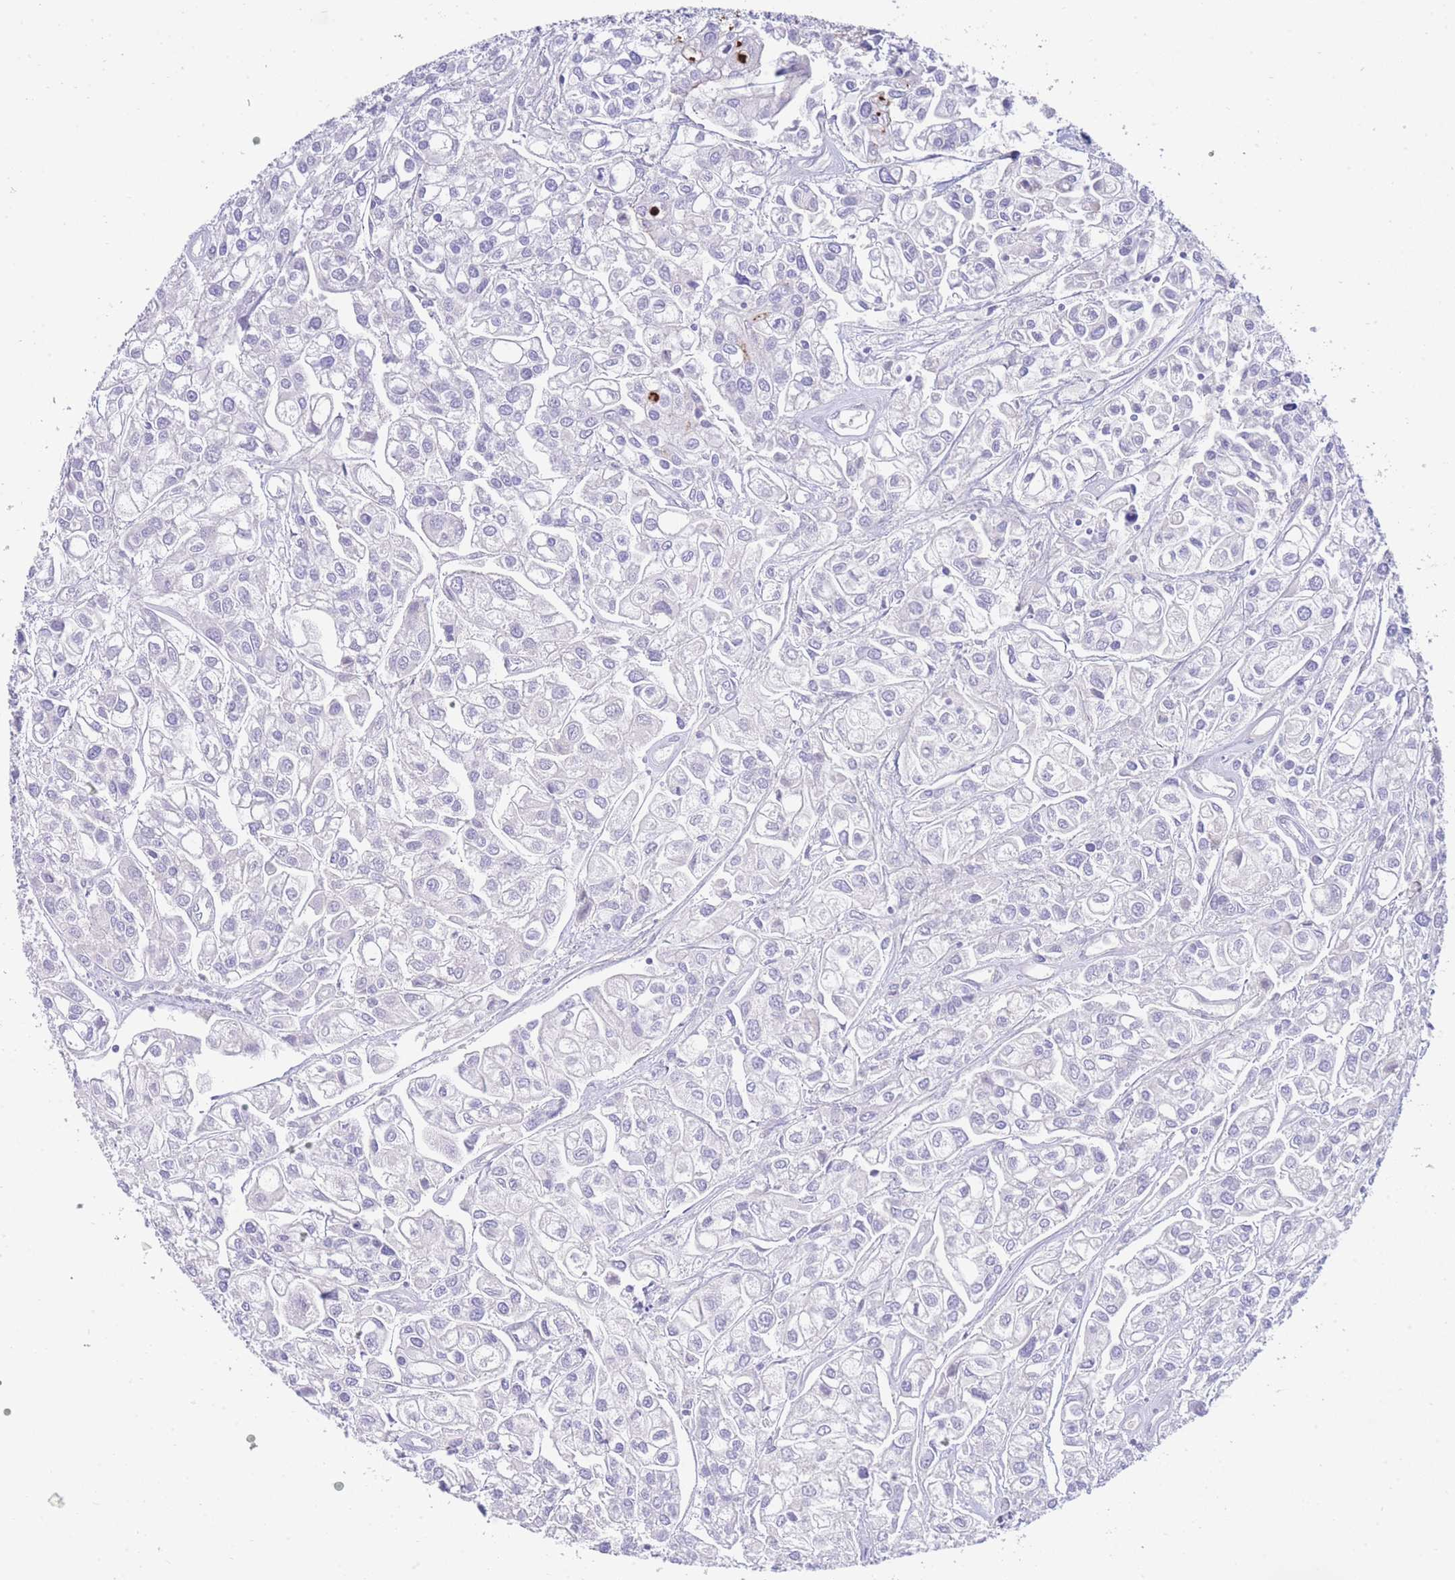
{"staining": {"intensity": "negative", "quantity": "none", "location": "none"}, "tissue": "urothelial cancer", "cell_type": "Tumor cells", "image_type": "cancer", "snomed": [{"axis": "morphology", "description": "Urothelial carcinoma, High grade"}, {"axis": "topography", "description": "Urinary bladder"}], "caption": "Protein analysis of high-grade urothelial carcinoma reveals no significant staining in tumor cells.", "gene": "LRRC37A", "patient": {"sex": "male", "age": 67}}